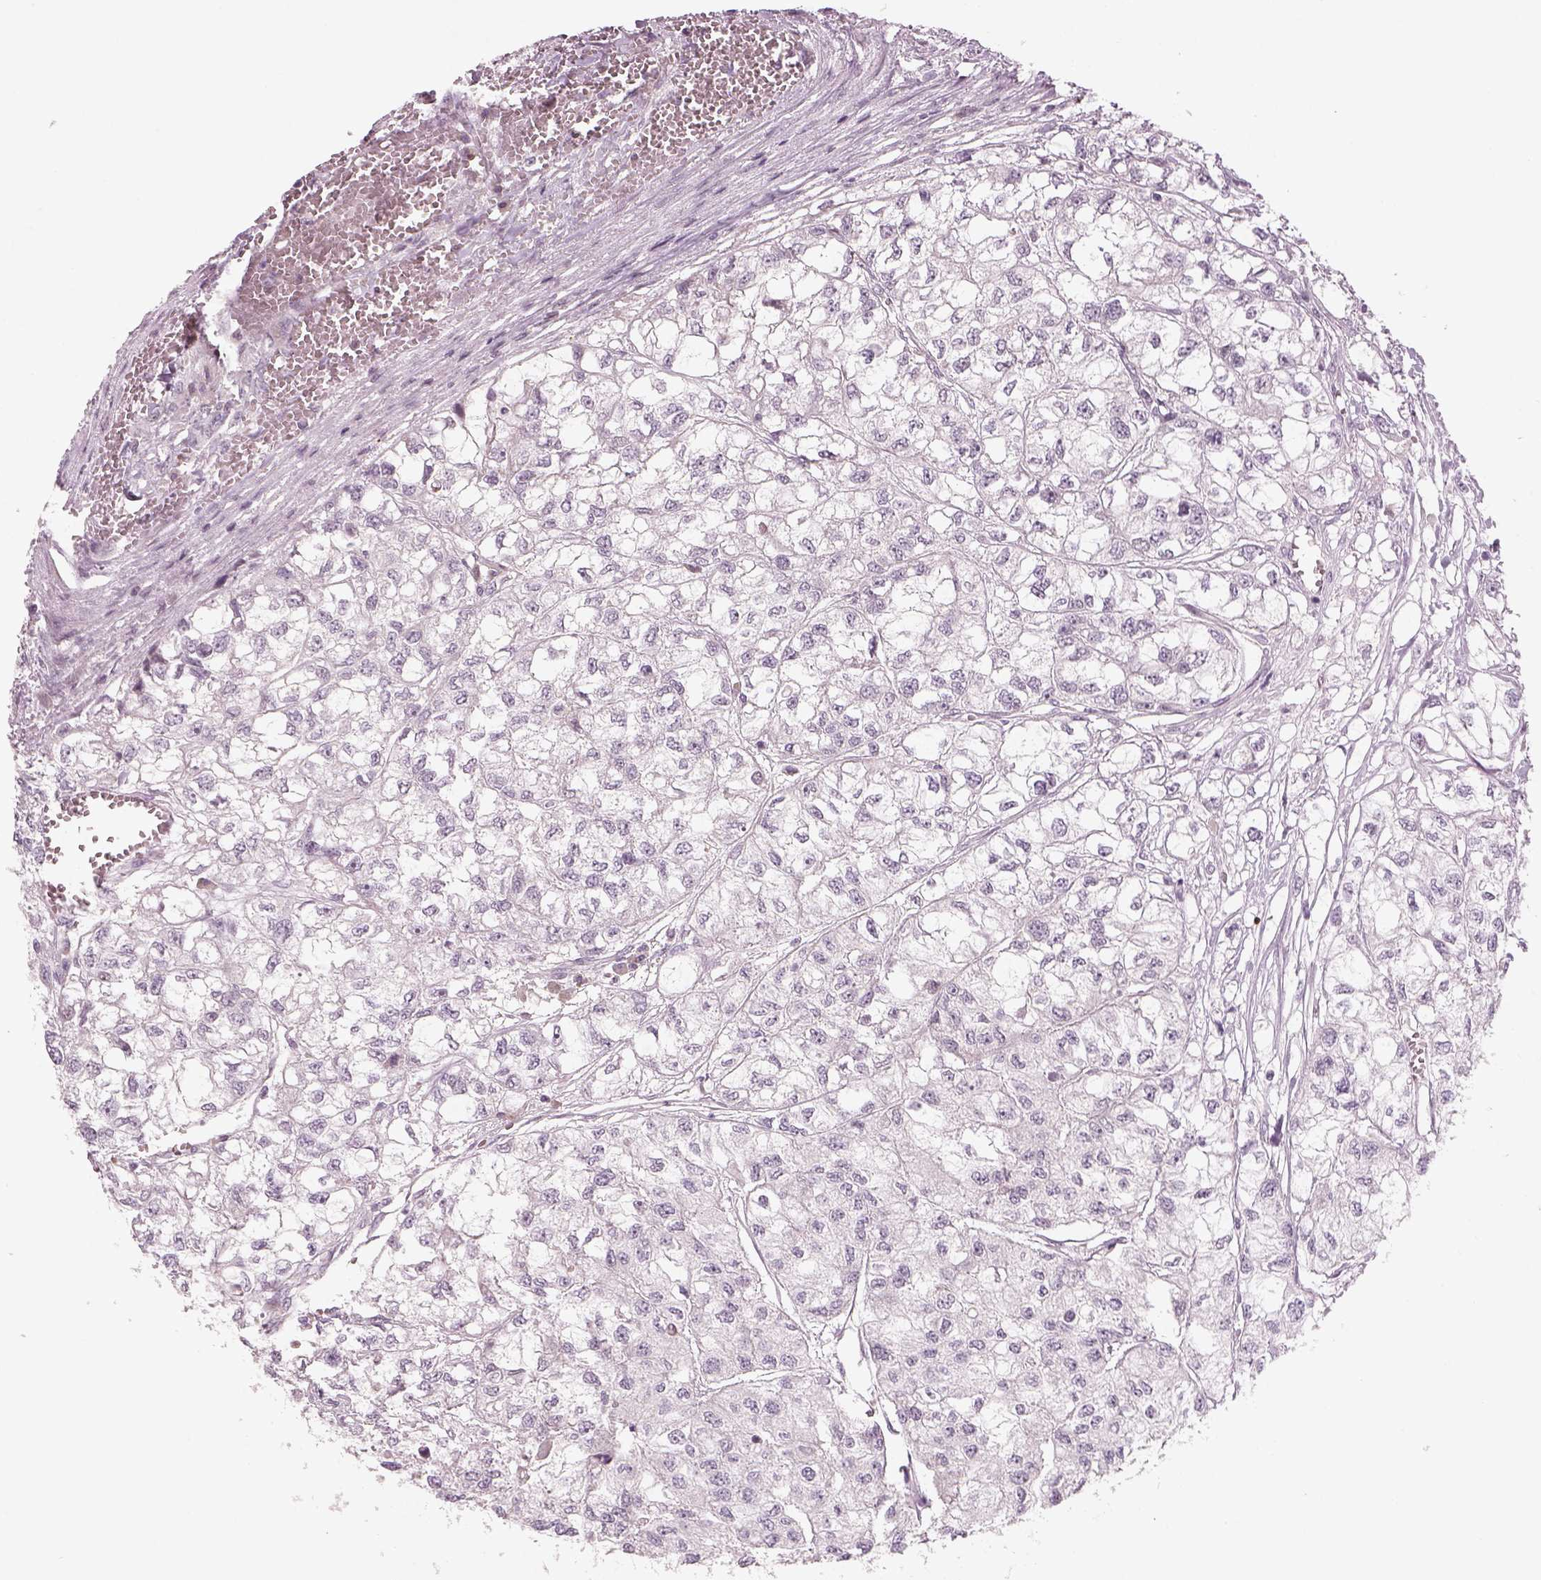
{"staining": {"intensity": "negative", "quantity": "none", "location": "none"}, "tissue": "renal cancer", "cell_type": "Tumor cells", "image_type": "cancer", "snomed": [{"axis": "morphology", "description": "Adenocarcinoma, NOS"}, {"axis": "topography", "description": "Kidney"}], "caption": "This is an immunohistochemistry image of renal adenocarcinoma. There is no expression in tumor cells.", "gene": "PENK", "patient": {"sex": "male", "age": 56}}